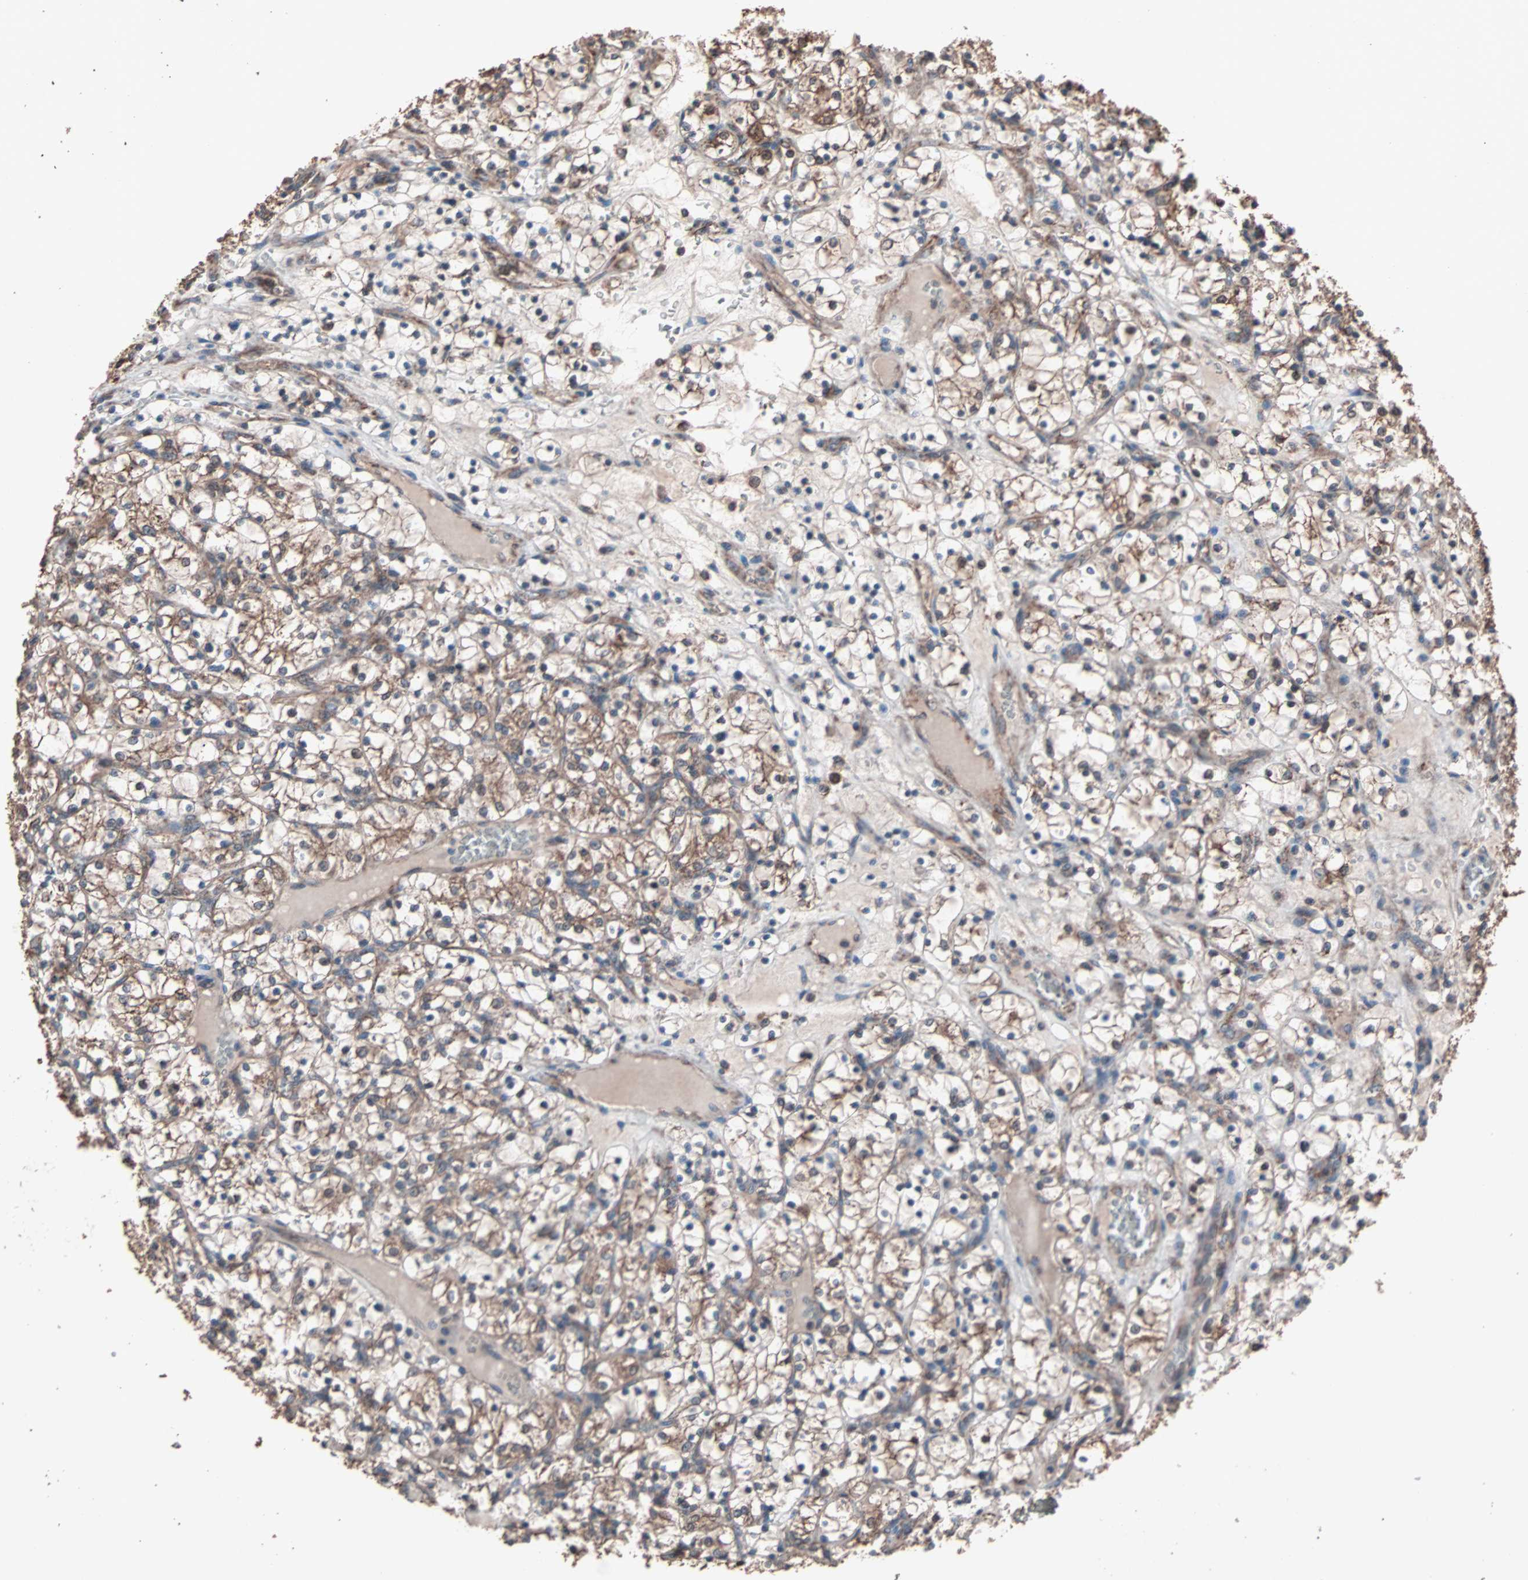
{"staining": {"intensity": "moderate", "quantity": "25%-75%", "location": "cytoplasmic/membranous"}, "tissue": "renal cancer", "cell_type": "Tumor cells", "image_type": "cancer", "snomed": [{"axis": "morphology", "description": "Adenocarcinoma, NOS"}, {"axis": "topography", "description": "Kidney"}], "caption": "Adenocarcinoma (renal) tissue displays moderate cytoplasmic/membranous expression in approximately 25%-75% of tumor cells, visualized by immunohistochemistry. (DAB (3,3'-diaminobenzidine) IHC, brown staining for protein, blue staining for nuclei).", "gene": "MRPL2", "patient": {"sex": "female", "age": 69}}